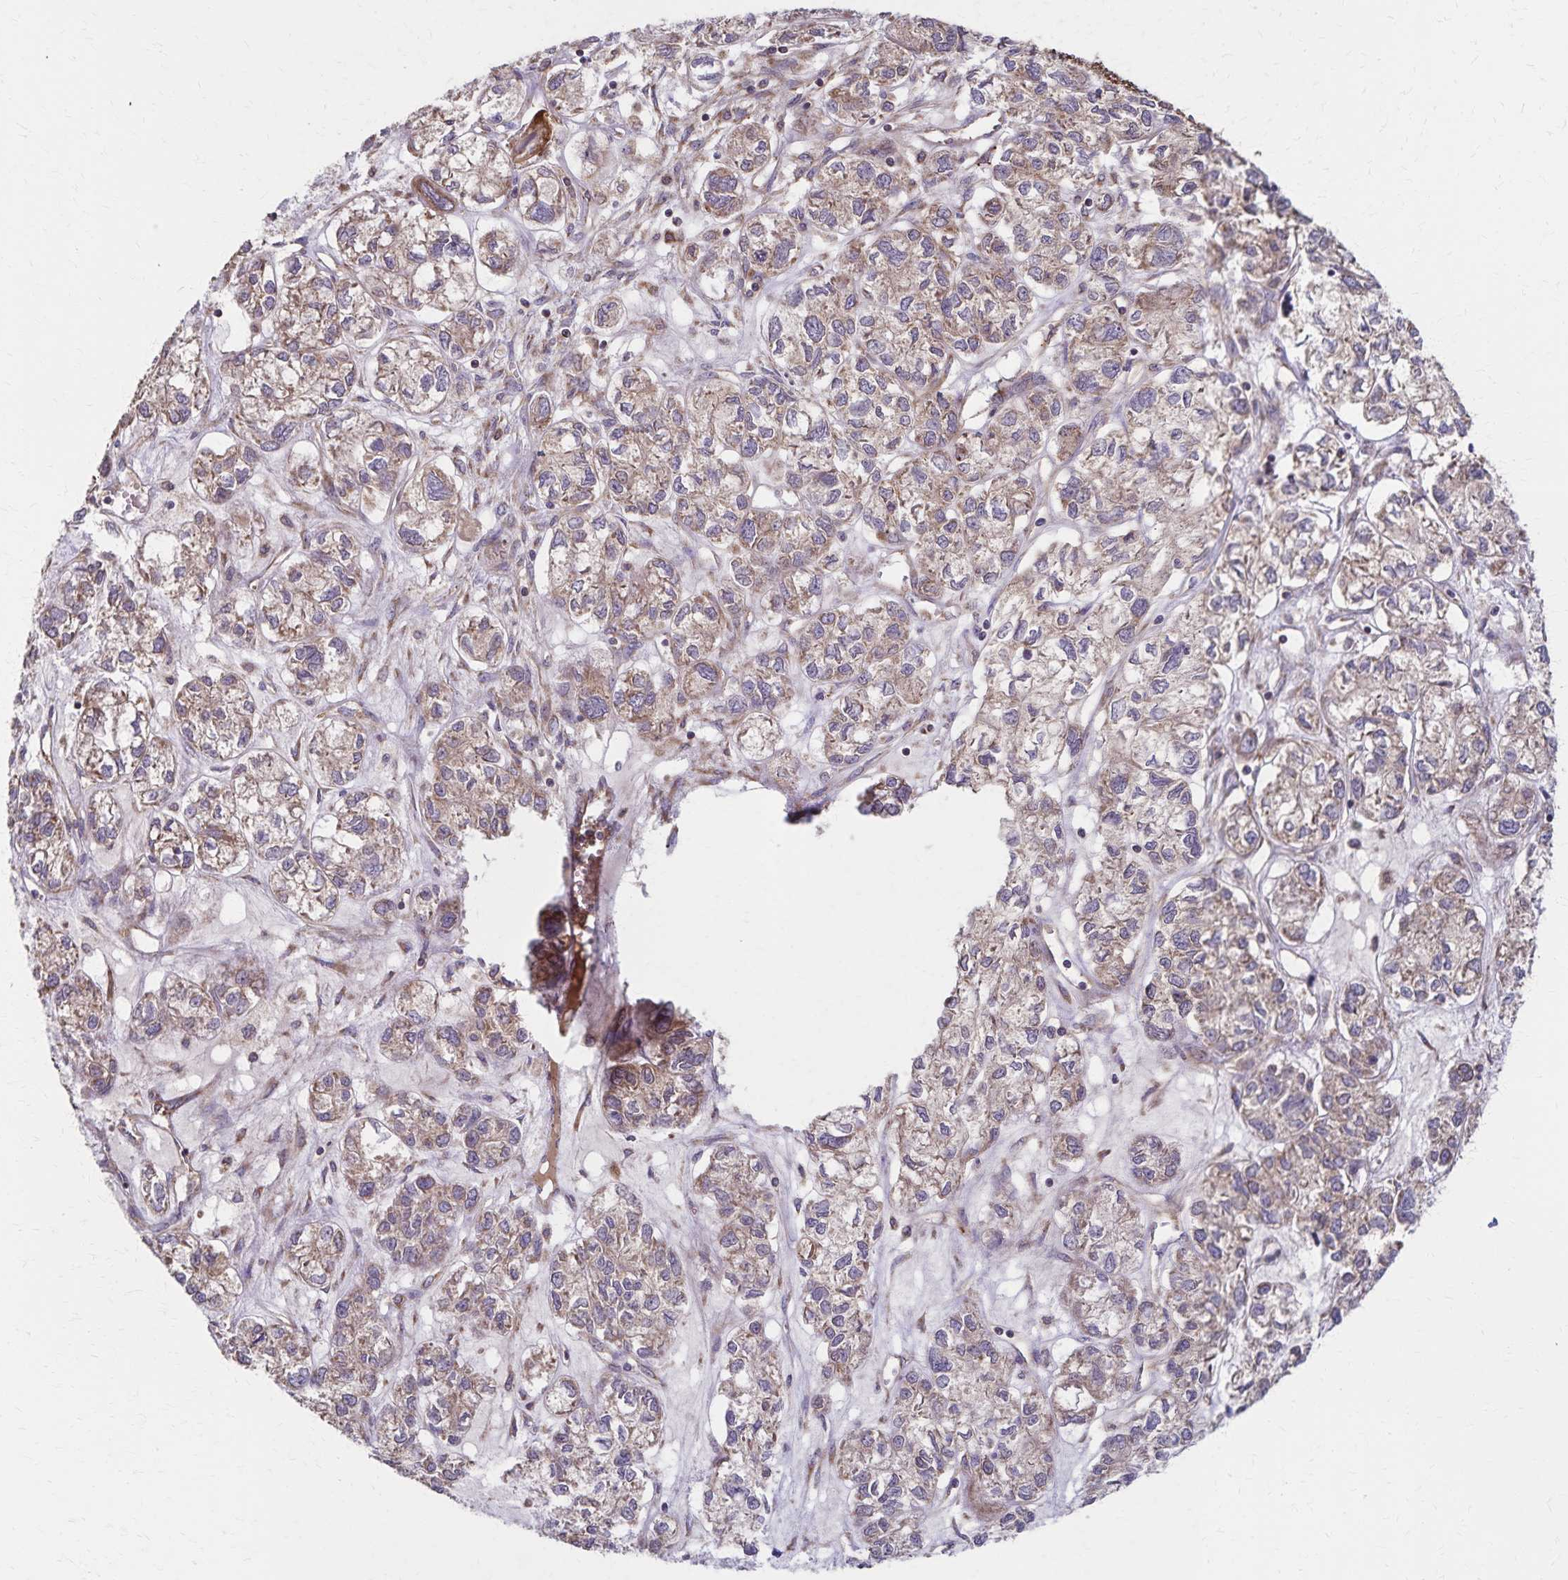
{"staining": {"intensity": "weak", "quantity": ">75%", "location": "cytoplasmic/membranous"}, "tissue": "ovarian cancer", "cell_type": "Tumor cells", "image_type": "cancer", "snomed": [{"axis": "morphology", "description": "Carcinoma, endometroid"}, {"axis": "topography", "description": "Ovary"}], "caption": "Tumor cells exhibit low levels of weak cytoplasmic/membranous staining in approximately >75% of cells in endometroid carcinoma (ovarian). The staining was performed using DAB (3,3'-diaminobenzidine) to visualize the protein expression in brown, while the nuclei were stained in blue with hematoxylin (Magnification: 20x).", "gene": "RNF10", "patient": {"sex": "female", "age": 64}}